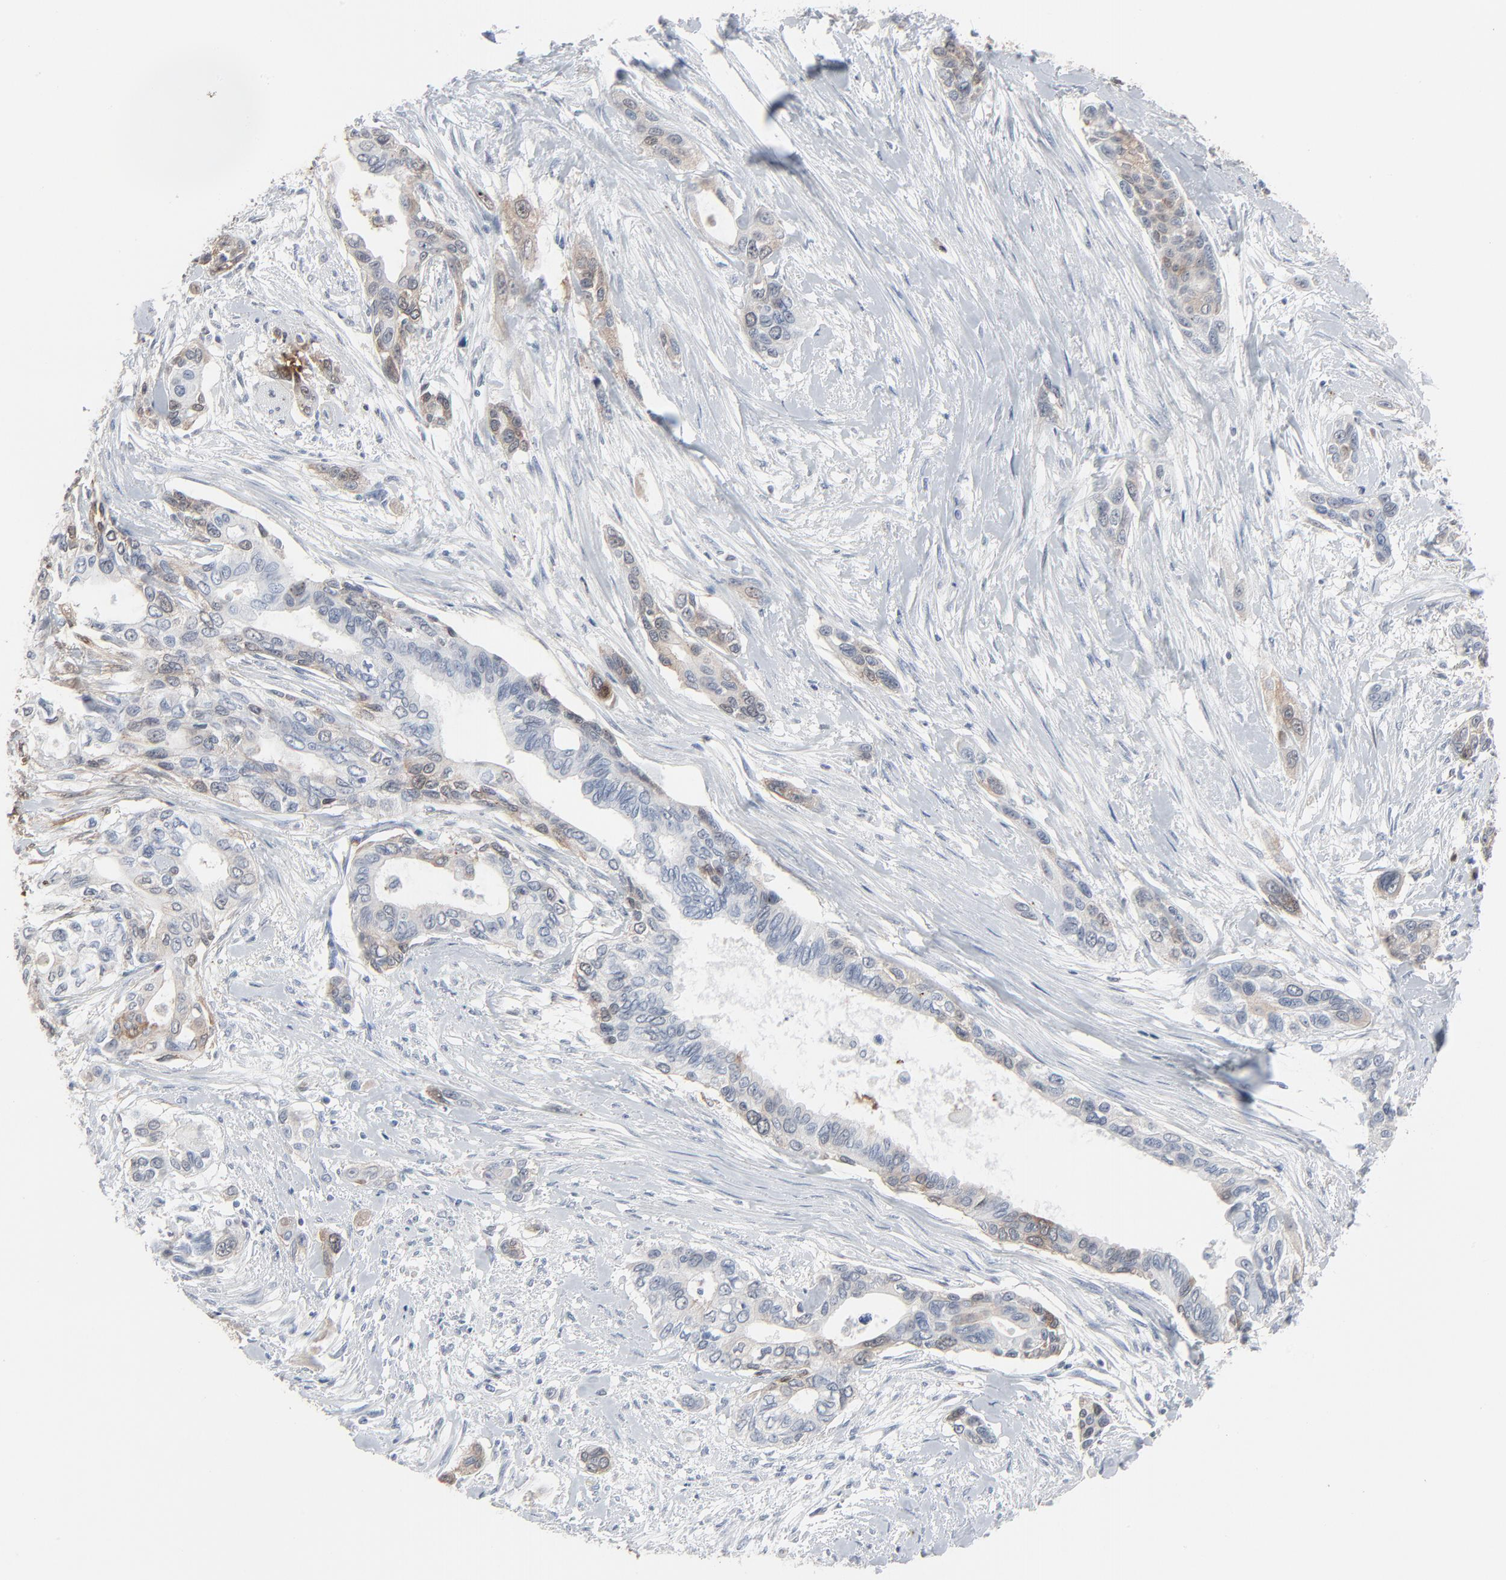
{"staining": {"intensity": "weak", "quantity": "25%-75%", "location": "cytoplasmic/membranous"}, "tissue": "pancreatic cancer", "cell_type": "Tumor cells", "image_type": "cancer", "snomed": [{"axis": "morphology", "description": "Adenocarcinoma, NOS"}, {"axis": "topography", "description": "Pancreas"}], "caption": "Immunohistochemistry (IHC) image of human pancreatic adenocarcinoma stained for a protein (brown), which shows low levels of weak cytoplasmic/membranous positivity in about 25%-75% of tumor cells.", "gene": "PHGDH", "patient": {"sex": "female", "age": 60}}